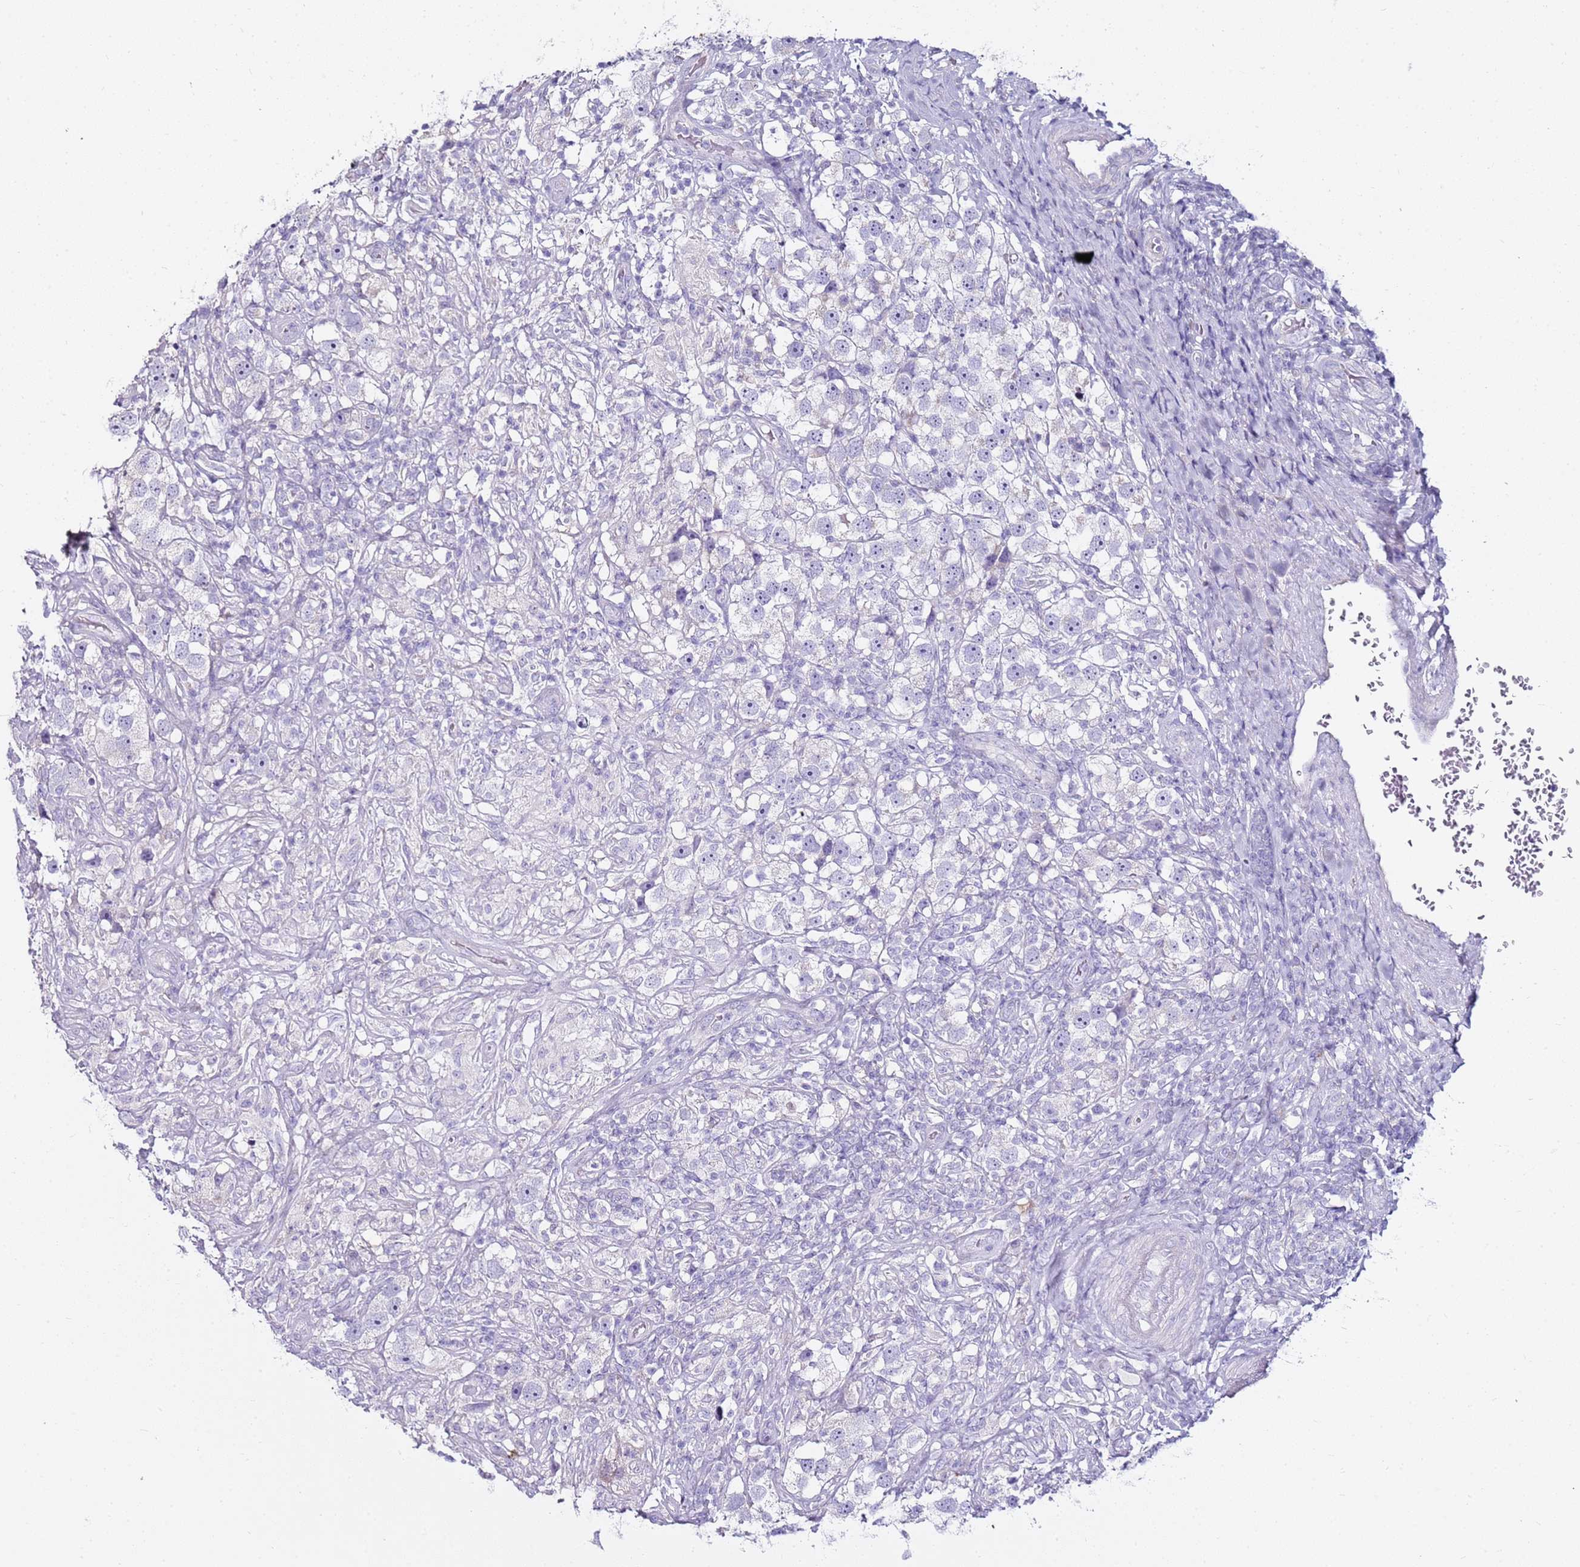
{"staining": {"intensity": "negative", "quantity": "none", "location": "none"}, "tissue": "testis cancer", "cell_type": "Tumor cells", "image_type": "cancer", "snomed": [{"axis": "morphology", "description": "Seminoma, NOS"}, {"axis": "topography", "description": "Testis"}], "caption": "High power microscopy image of an immunohistochemistry photomicrograph of seminoma (testis), revealing no significant staining in tumor cells.", "gene": "MYBPC3", "patient": {"sex": "male", "age": 49}}